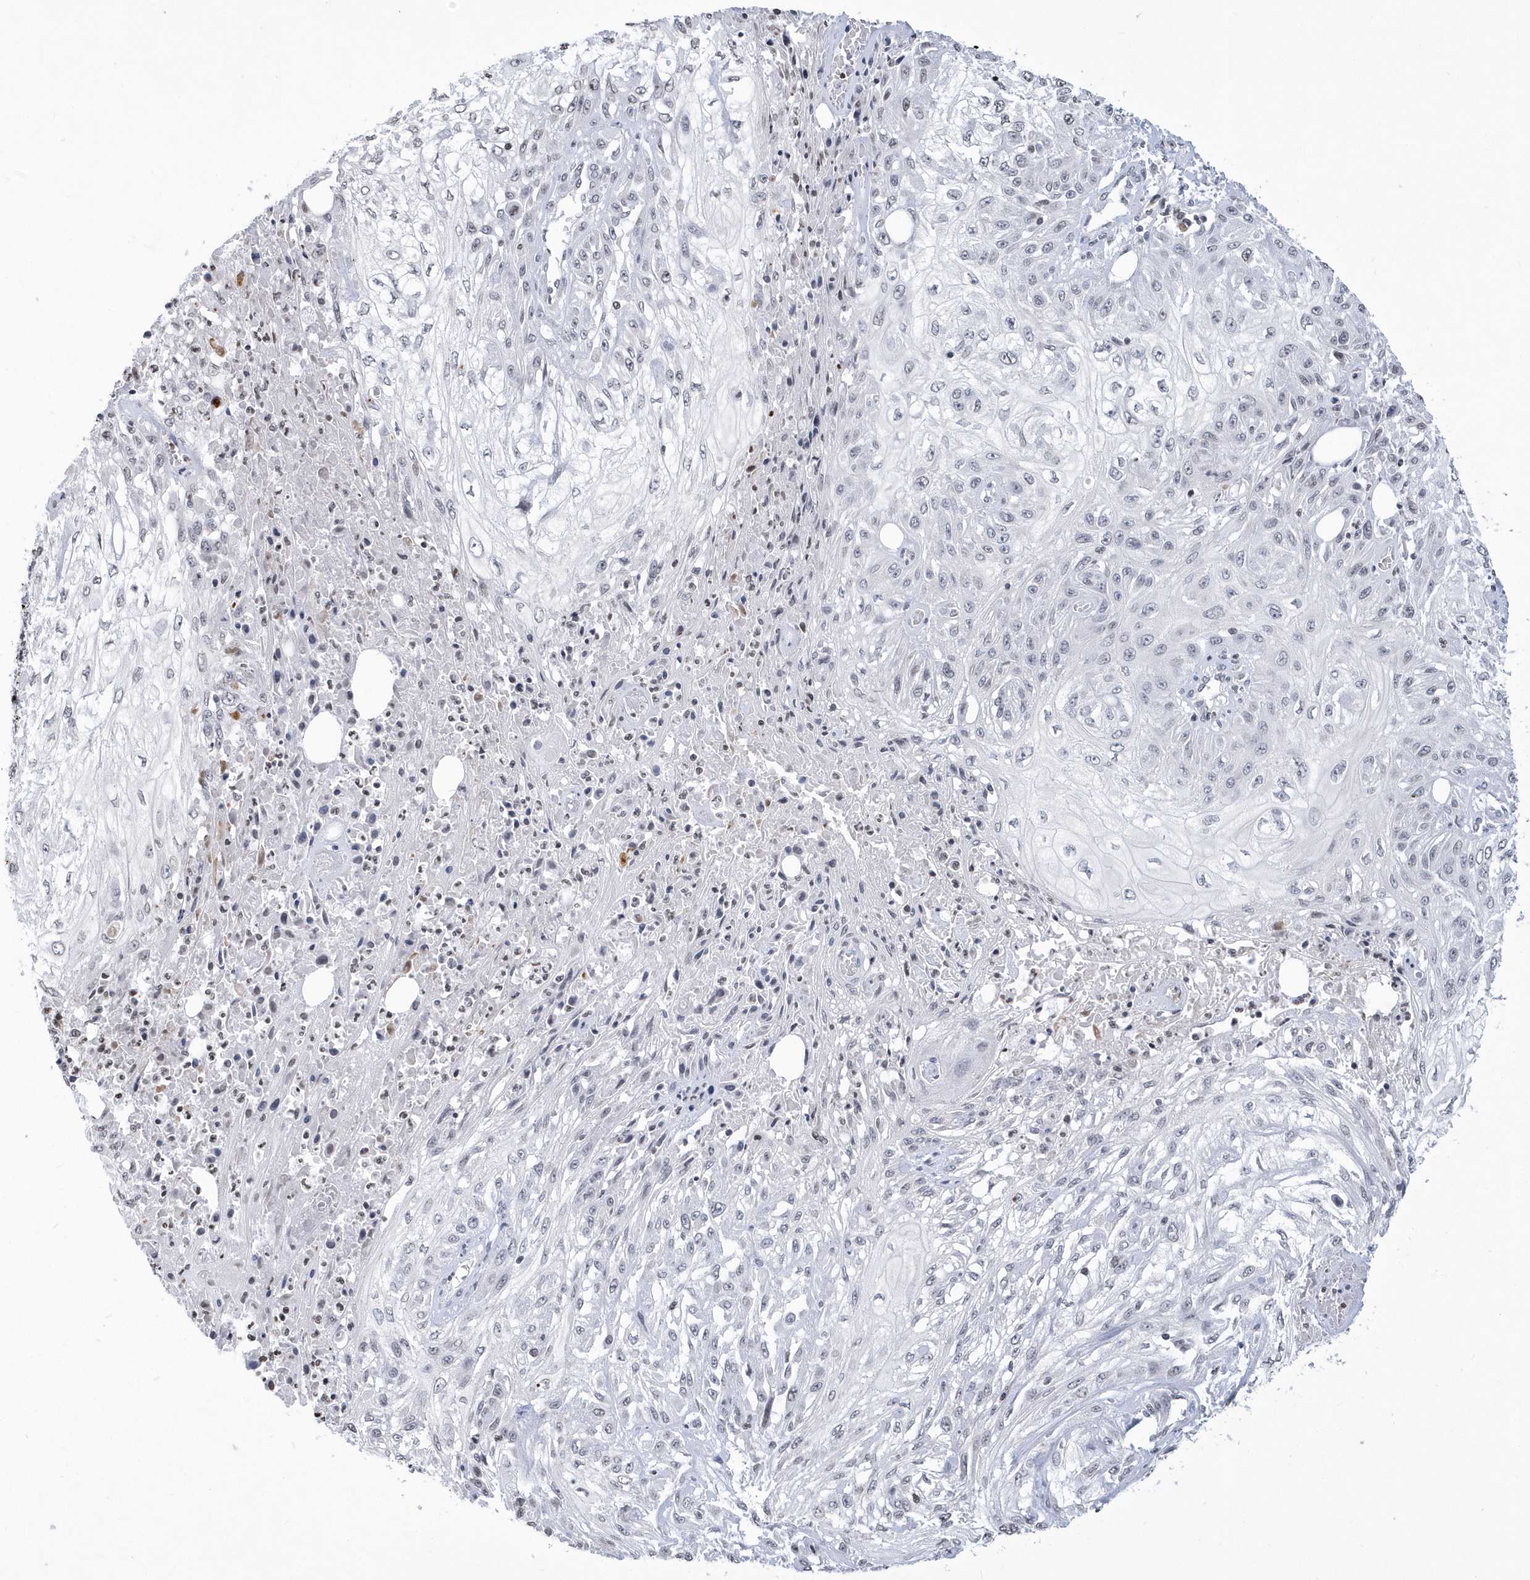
{"staining": {"intensity": "negative", "quantity": "none", "location": "none"}, "tissue": "skin cancer", "cell_type": "Tumor cells", "image_type": "cancer", "snomed": [{"axis": "morphology", "description": "Squamous cell carcinoma, NOS"}, {"axis": "morphology", "description": "Squamous cell carcinoma, metastatic, NOS"}, {"axis": "topography", "description": "Skin"}, {"axis": "topography", "description": "Lymph node"}], "caption": "Tumor cells show no significant expression in skin cancer. Brightfield microscopy of immunohistochemistry stained with DAB (3,3'-diaminobenzidine) (brown) and hematoxylin (blue), captured at high magnification.", "gene": "VWA5B2", "patient": {"sex": "male", "age": 75}}